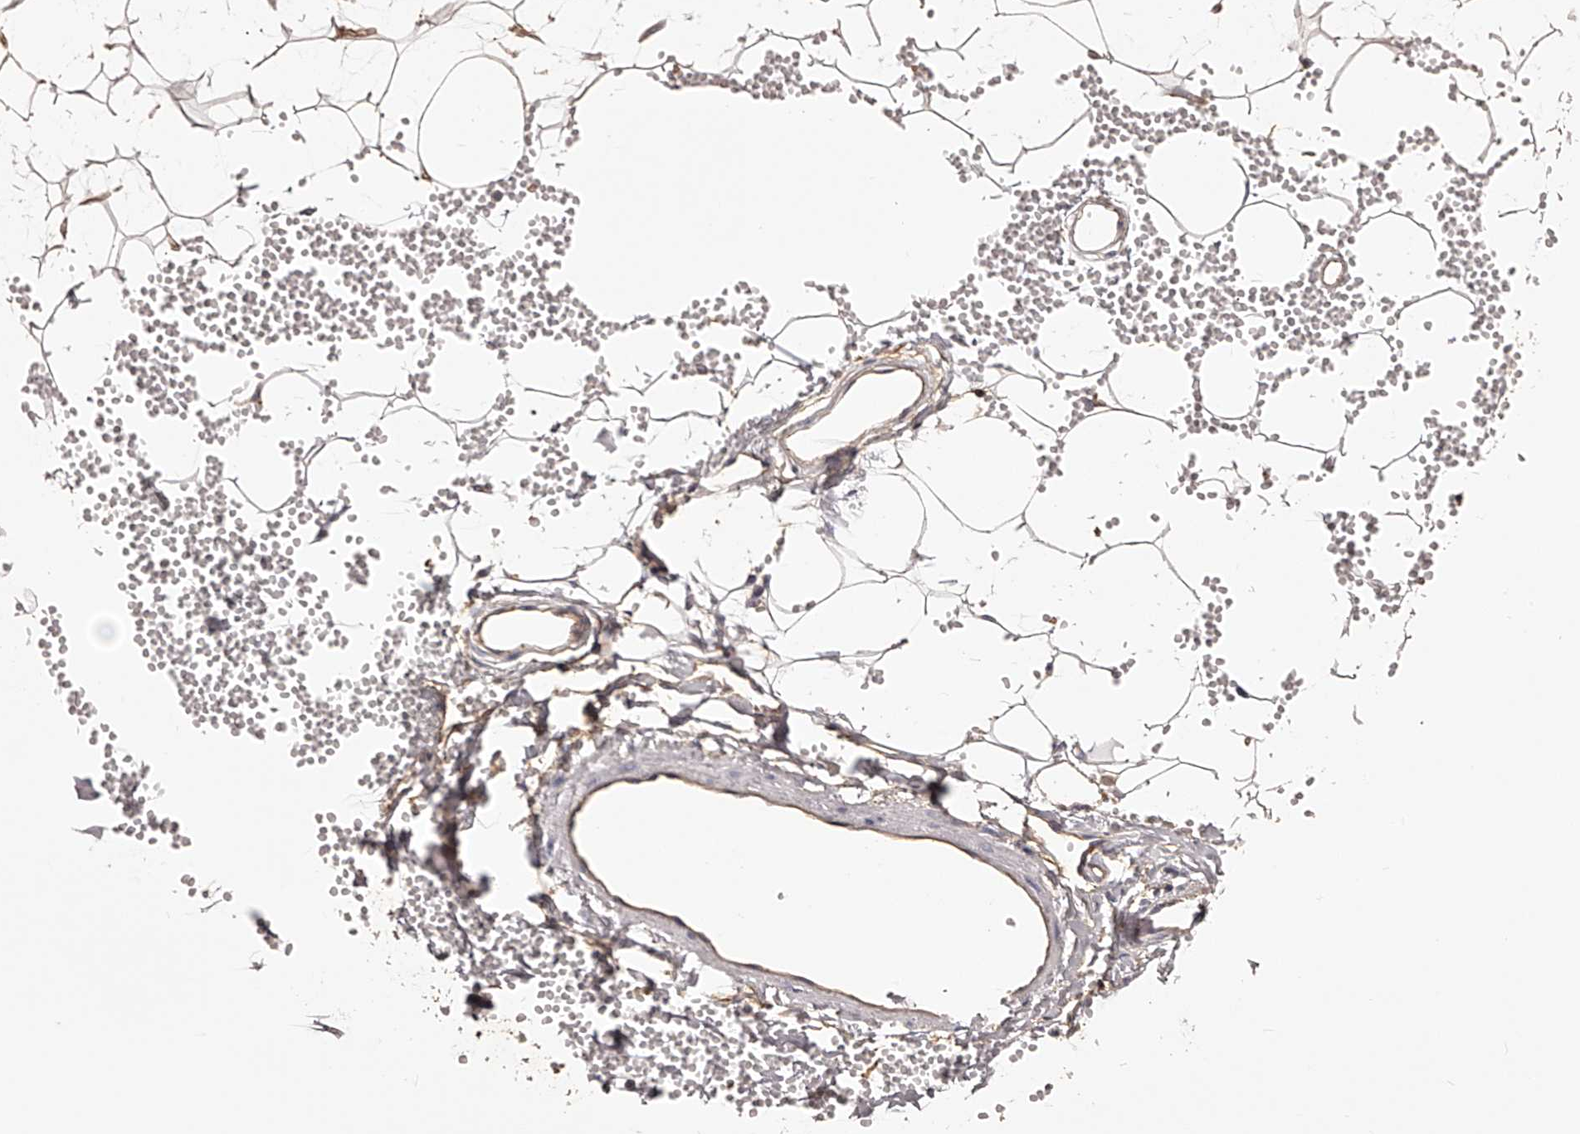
{"staining": {"intensity": "negative", "quantity": "none", "location": "none"}, "tissue": "adipose tissue", "cell_type": "Adipocytes", "image_type": "normal", "snomed": [{"axis": "morphology", "description": "Normal tissue, NOS"}, {"axis": "topography", "description": "Breast"}], "caption": "IHC image of unremarkable adipose tissue: adipose tissue stained with DAB (3,3'-diaminobenzidine) shows no significant protein expression in adipocytes. (DAB (3,3'-diaminobenzidine) IHC, high magnification).", "gene": "LTV1", "patient": {"sex": "female", "age": 23}}